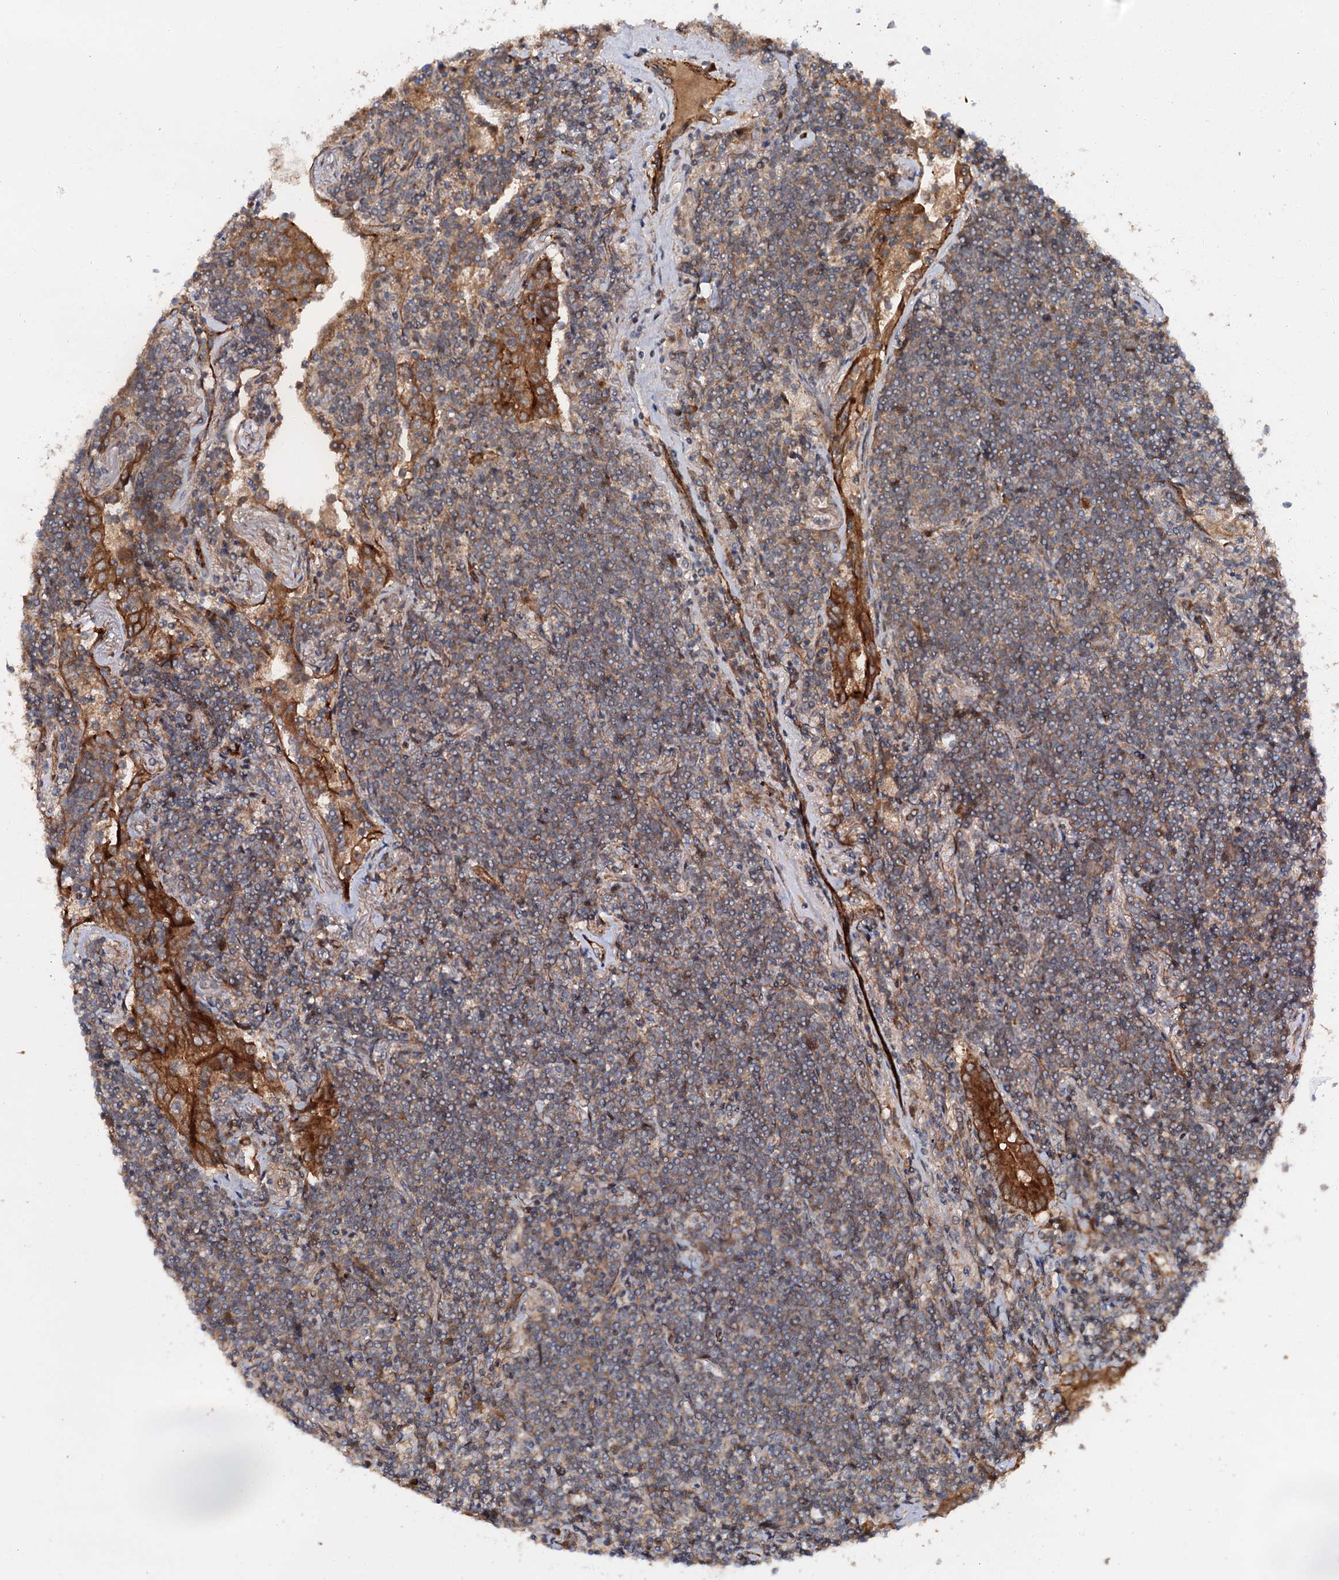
{"staining": {"intensity": "weak", "quantity": ">75%", "location": "cytoplasmic/membranous"}, "tissue": "lymphoma", "cell_type": "Tumor cells", "image_type": "cancer", "snomed": [{"axis": "morphology", "description": "Malignant lymphoma, non-Hodgkin's type, Low grade"}, {"axis": "topography", "description": "Lung"}], "caption": "The immunohistochemical stain shows weak cytoplasmic/membranous staining in tumor cells of lymphoma tissue. The protein is shown in brown color, while the nuclei are stained blue.", "gene": "ADGRG4", "patient": {"sex": "female", "age": 71}}